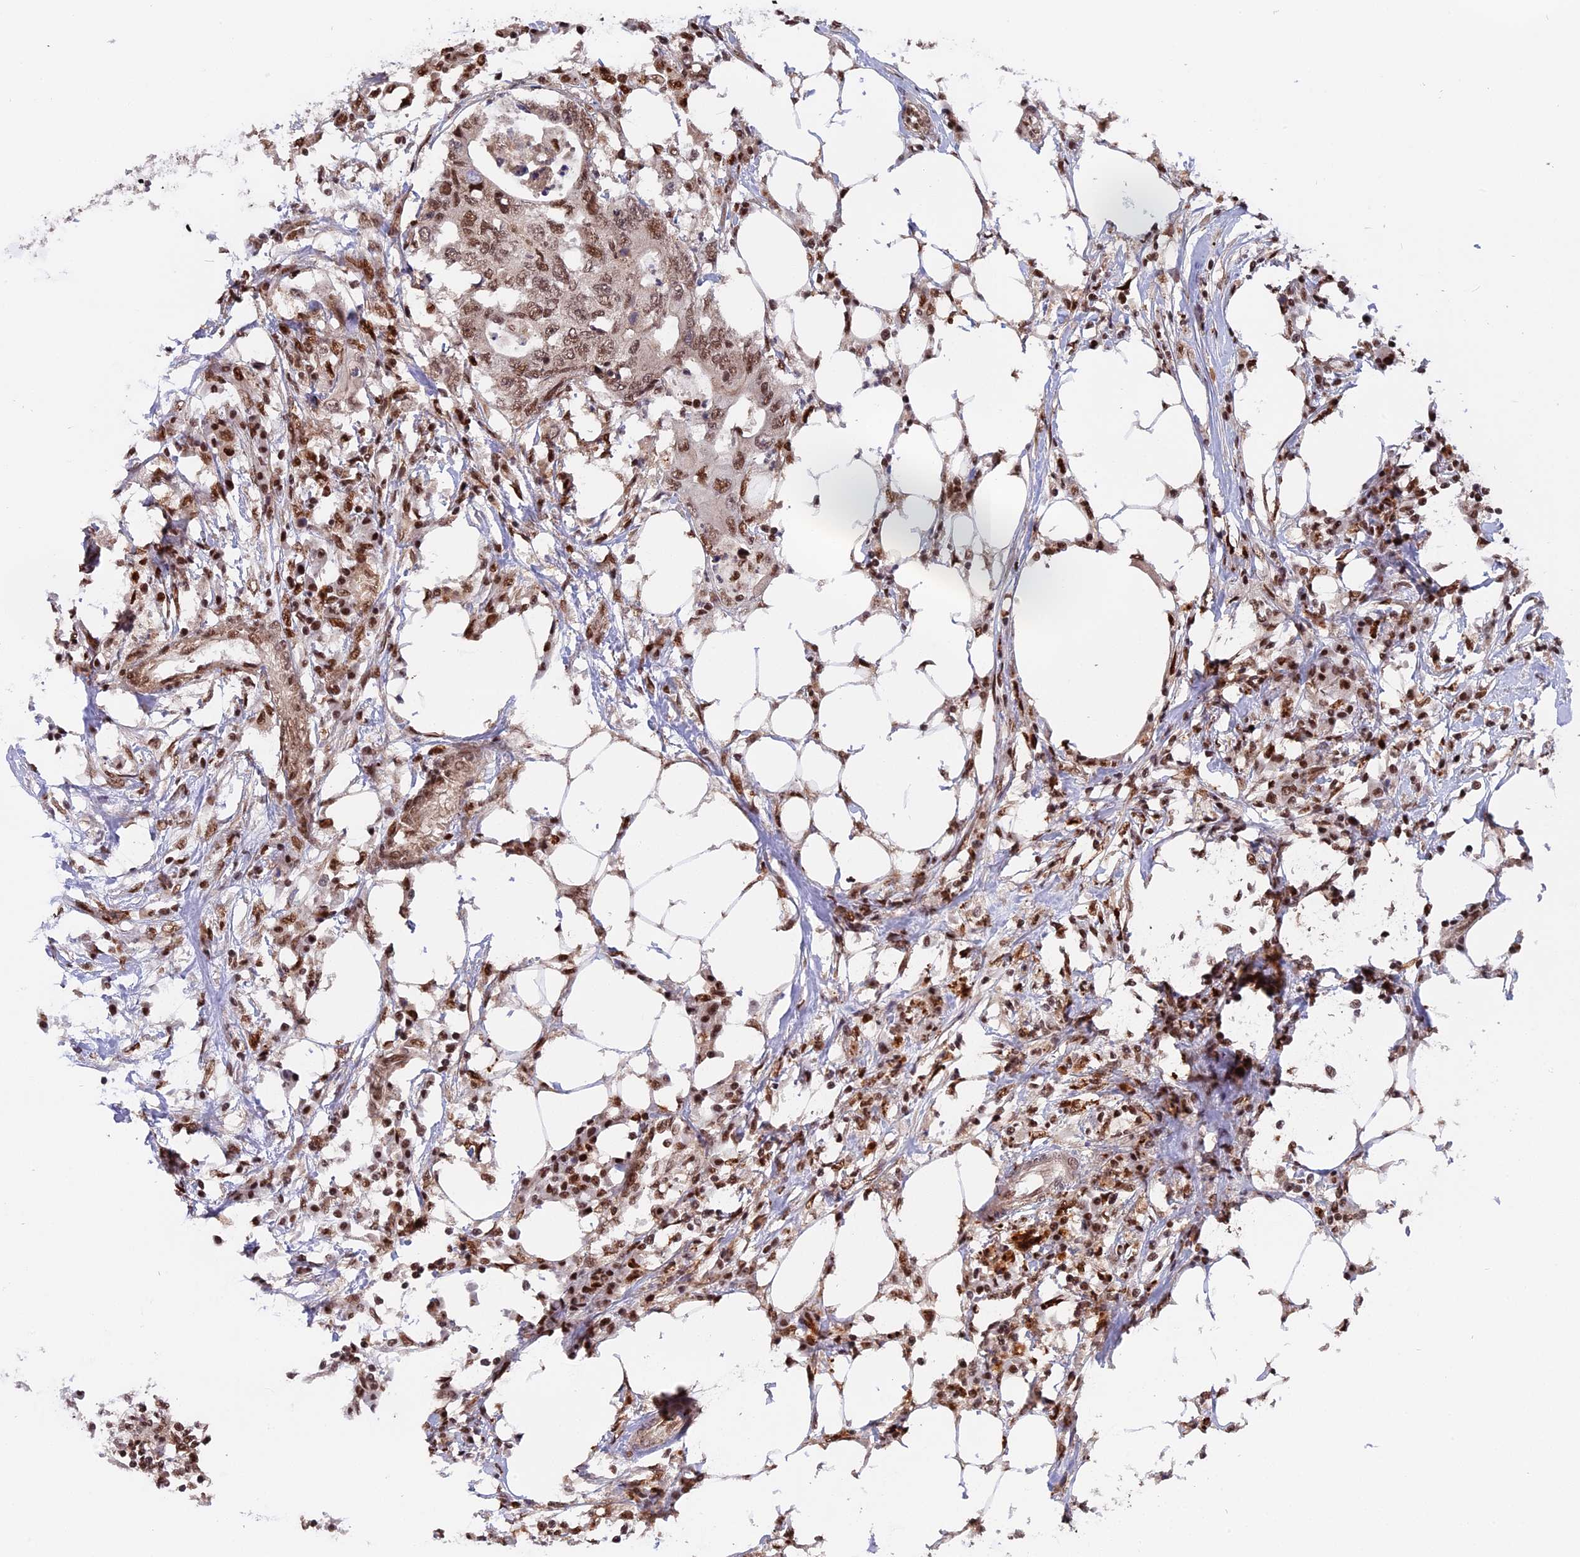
{"staining": {"intensity": "moderate", "quantity": ">75%", "location": "nuclear"}, "tissue": "colorectal cancer", "cell_type": "Tumor cells", "image_type": "cancer", "snomed": [{"axis": "morphology", "description": "Adenocarcinoma, NOS"}, {"axis": "topography", "description": "Colon"}], "caption": "Immunohistochemical staining of adenocarcinoma (colorectal) reveals medium levels of moderate nuclear protein staining in approximately >75% of tumor cells. (DAB (3,3'-diaminobenzidine) = brown stain, brightfield microscopy at high magnification).", "gene": "RAMAC", "patient": {"sex": "male", "age": 71}}